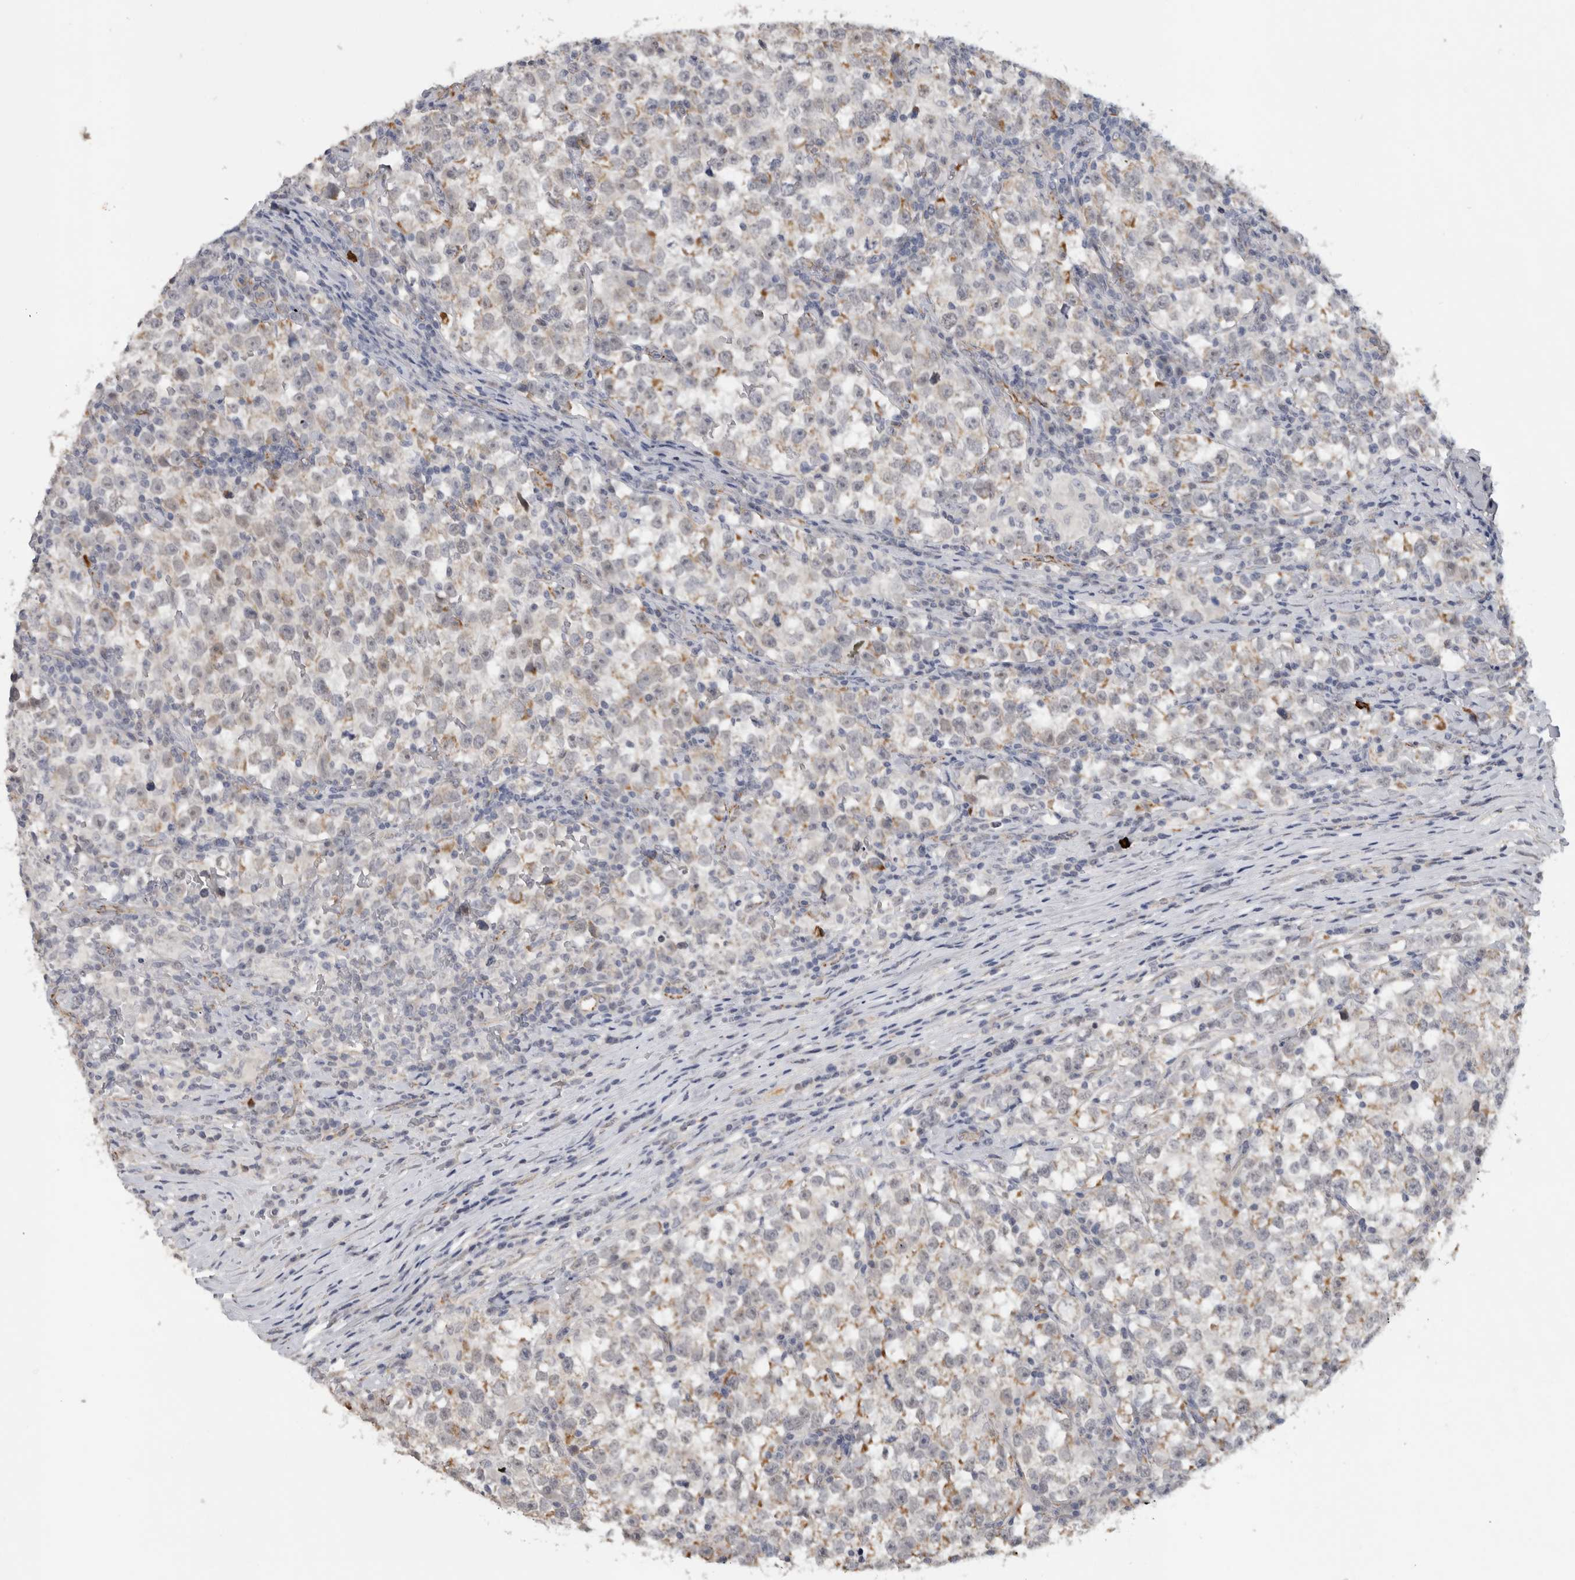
{"staining": {"intensity": "moderate", "quantity": "<25%", "location": "cytoplasmic/membranous"}, "tissue": "testis cancer", "cell_type": "Tumor cells", "image_type": "cancer", "snomed": [{"axis": "morphology", "description": "Normal tissue, NOS"}, {"axis": "morphology", "description": "Seminoma, NOS"}, {"axis": "topography", "description": "Testis"}], "caption": "IHC of testis cancer (seminoma) displays low levels of moderate cytoplasmic/membranous expression in approximately <25% of tumor cells. The staining was performed using DAB (3,3'-diaminobenzidine) to visualize the protein expression in brown, while the nuclei were stained in blue with hematoxylin (Magnification: 20x).", "gene": "DYRK2", "patient": {"sex": "male", "age": 43}}